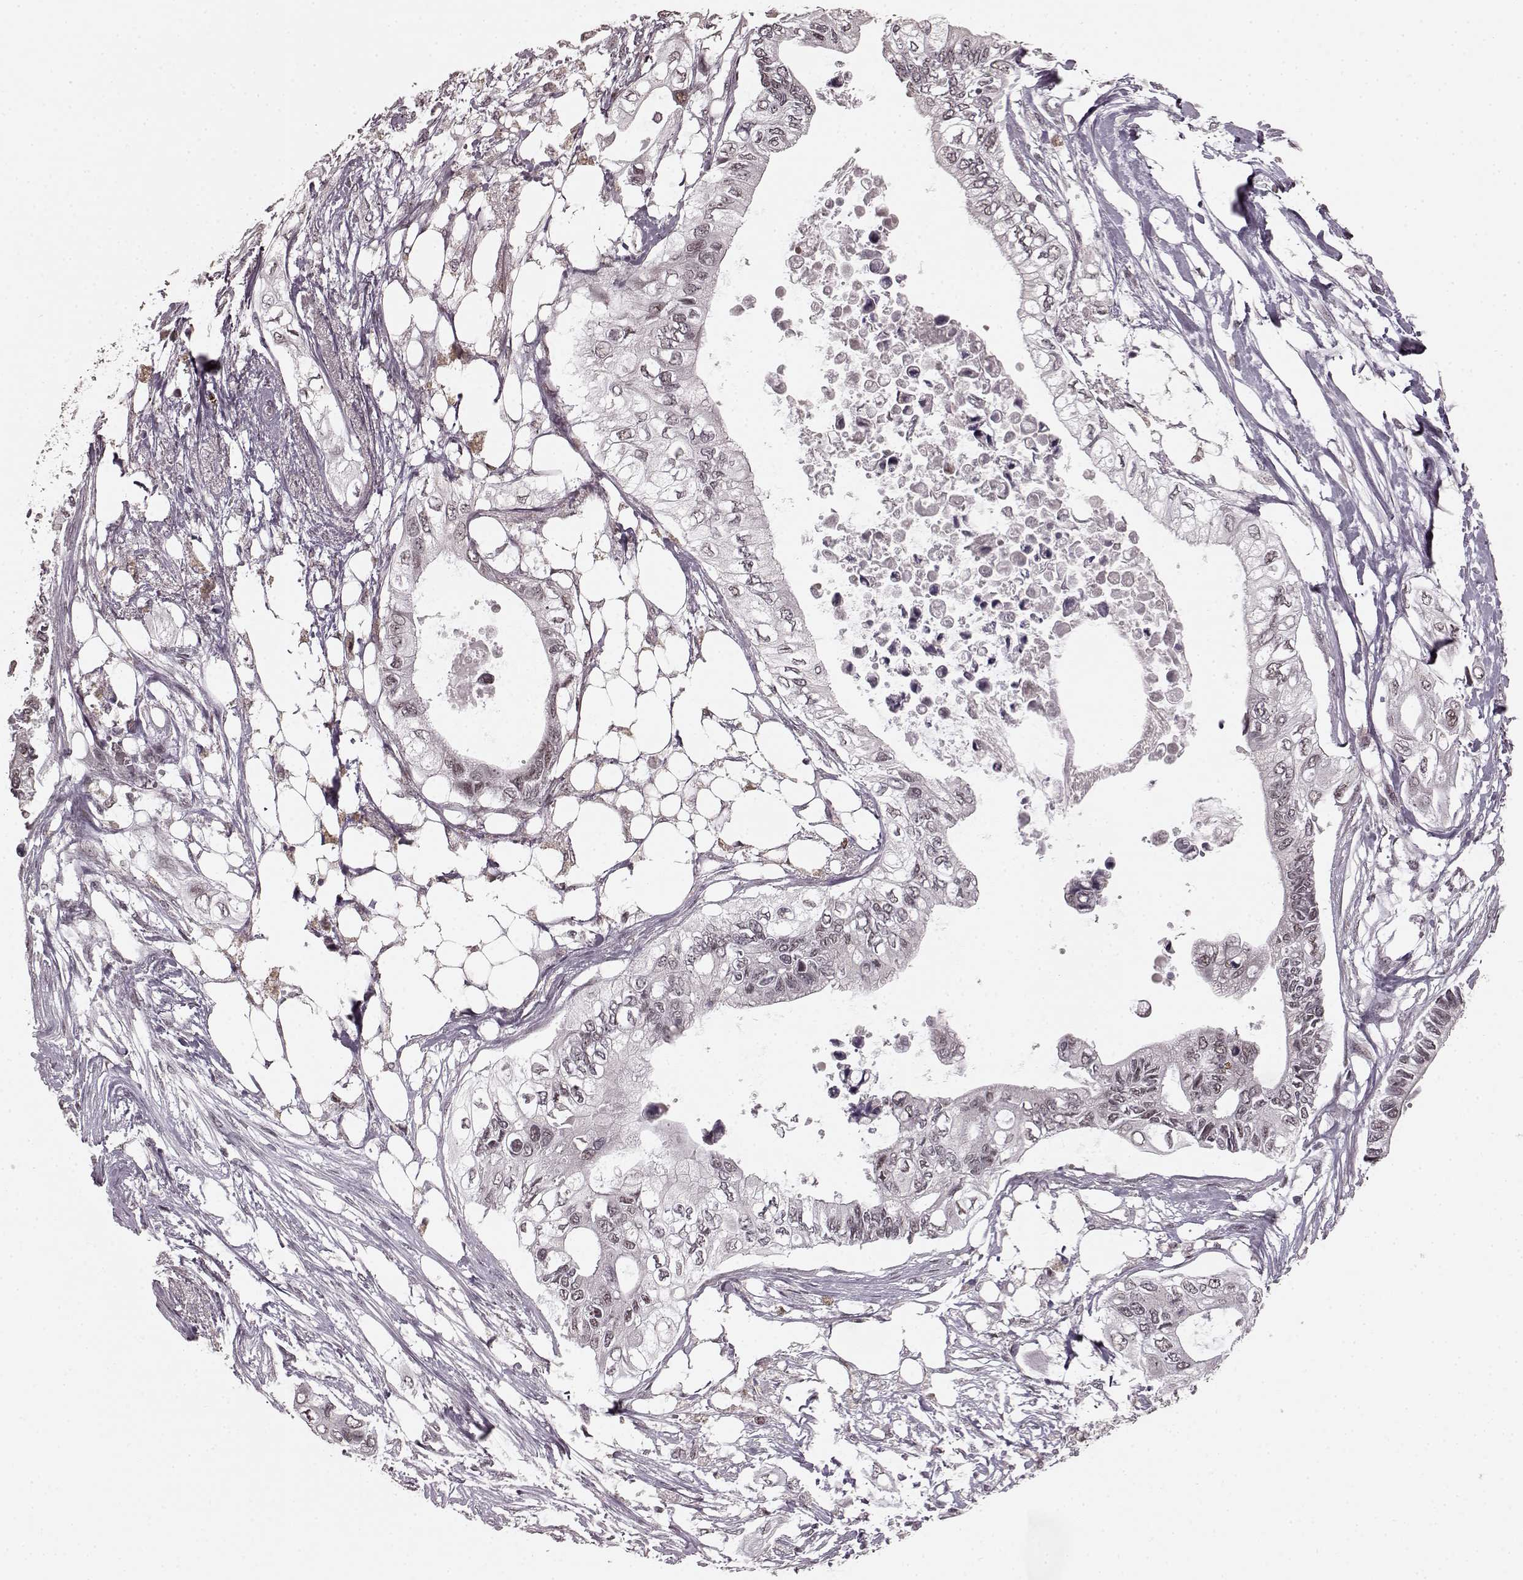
{"staining": {"intensity": "negative", "quantity": "none", "location": "none"}, "tissue": "pancreatic cancer", "cell_type": "Tumor cells", "image_type": "cancer", "snomed": [{"axis": "morphology", "description": "Adenocarcinoma, NOS"}, {"axis": "topography", "description": "Pancreas"}], "caption": "Human pancreatic cancer (adenocarcinoma) stained for a protein using immunohistochemistry exhibits no positivity in tumor cells.", "gene": "PLCB4", "patient": {"sex": "female", "age": 63}}